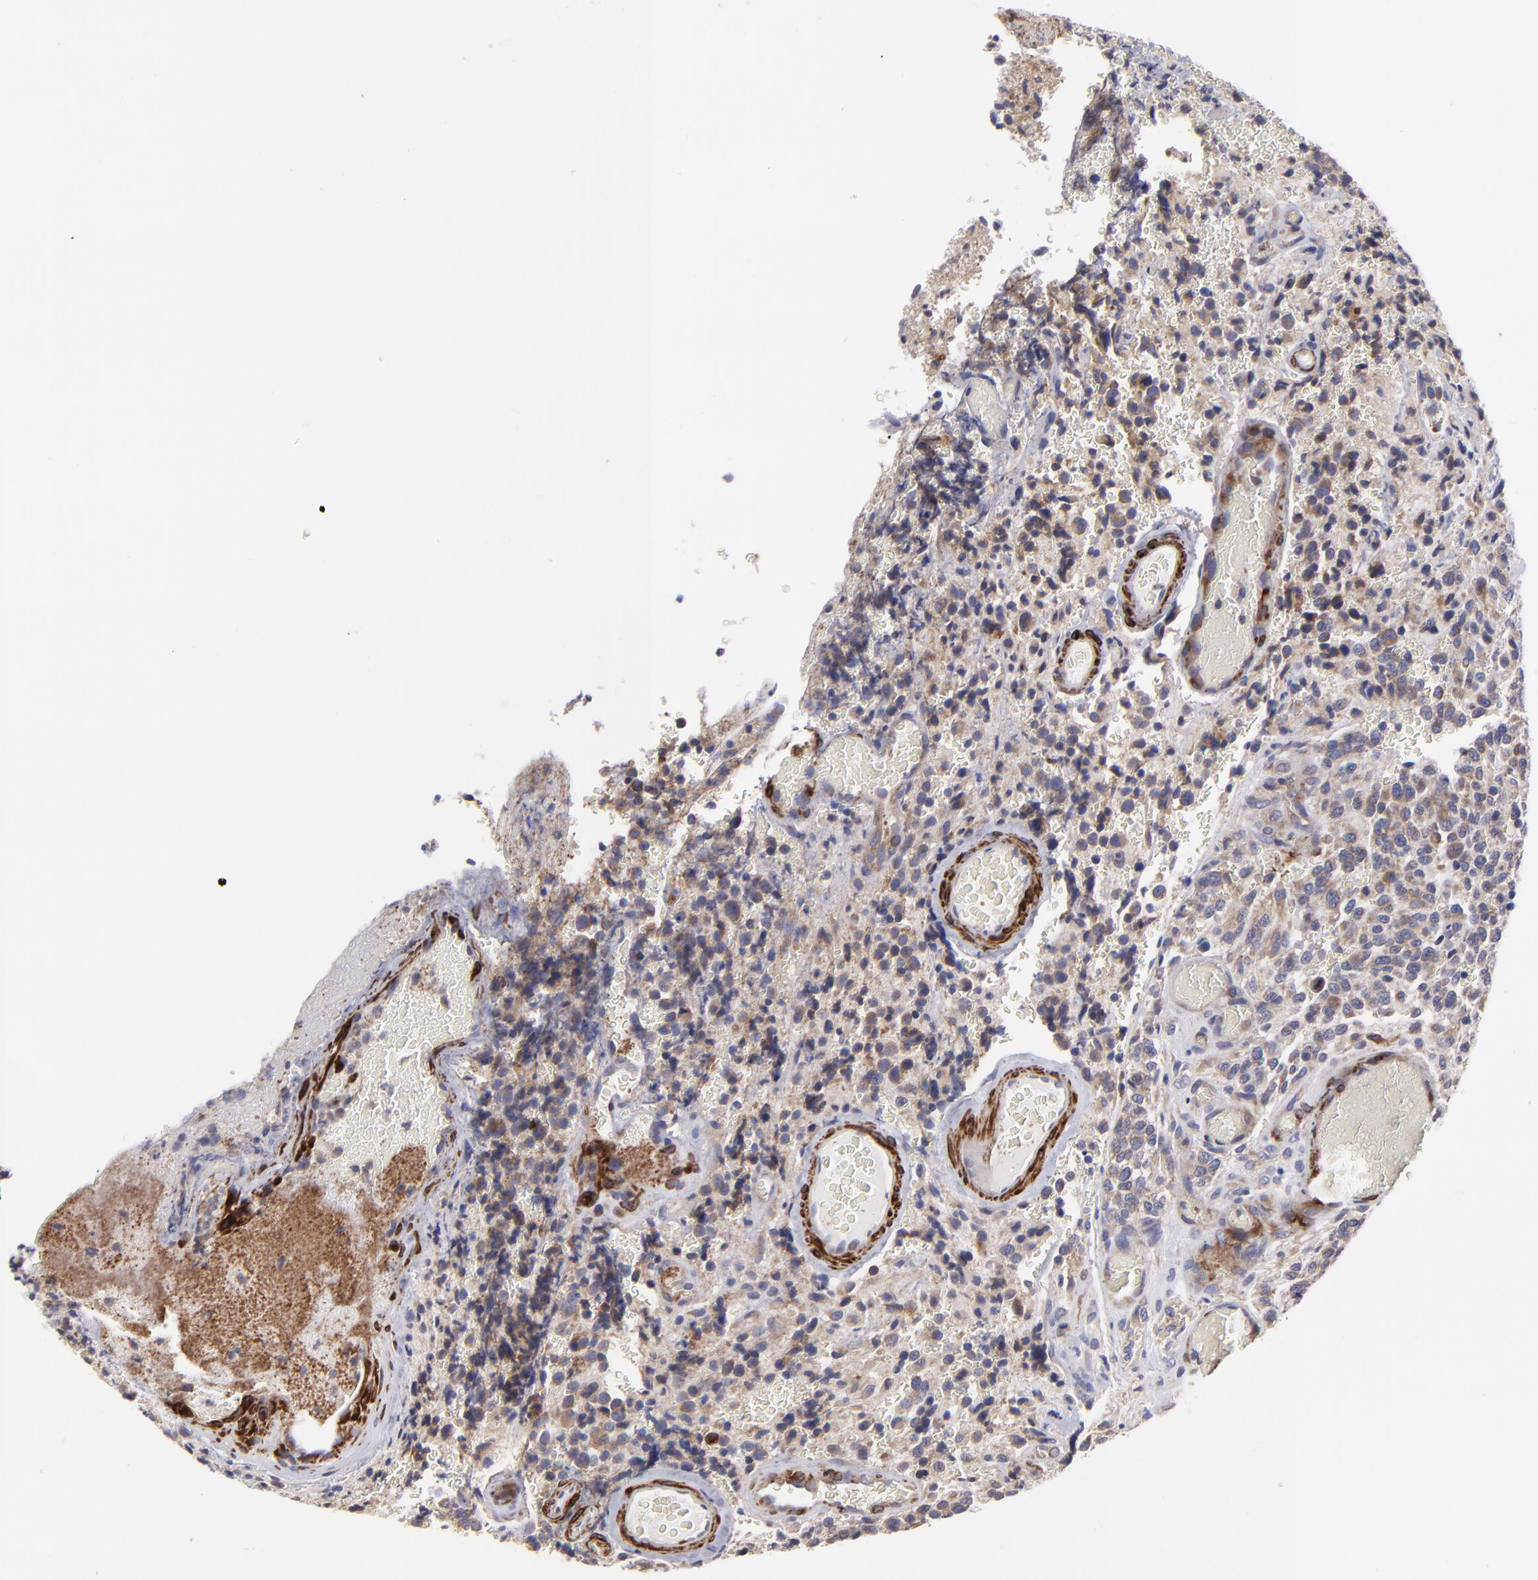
{"staining": {"intensity": "moderate", "quantity": ">75%", "location": "cytoplasmic/membranous"}, "tissue": "glioma", "cell_type": "Tumor cells", "image_type": "cancer", "snomed": [{"axis": "morphology", "description": "Glioma, malignant, High grade"}, {"axis": "topography", "description": "Brain"}], "caption": "A histopathology image of human malignant high-grade glioma stained for a protein exhibits moderate cytoplasmic/membranous brown staining in tumor cells.", "gene": "SLMAP", "patient": {"sex": "male", "age": 36}}